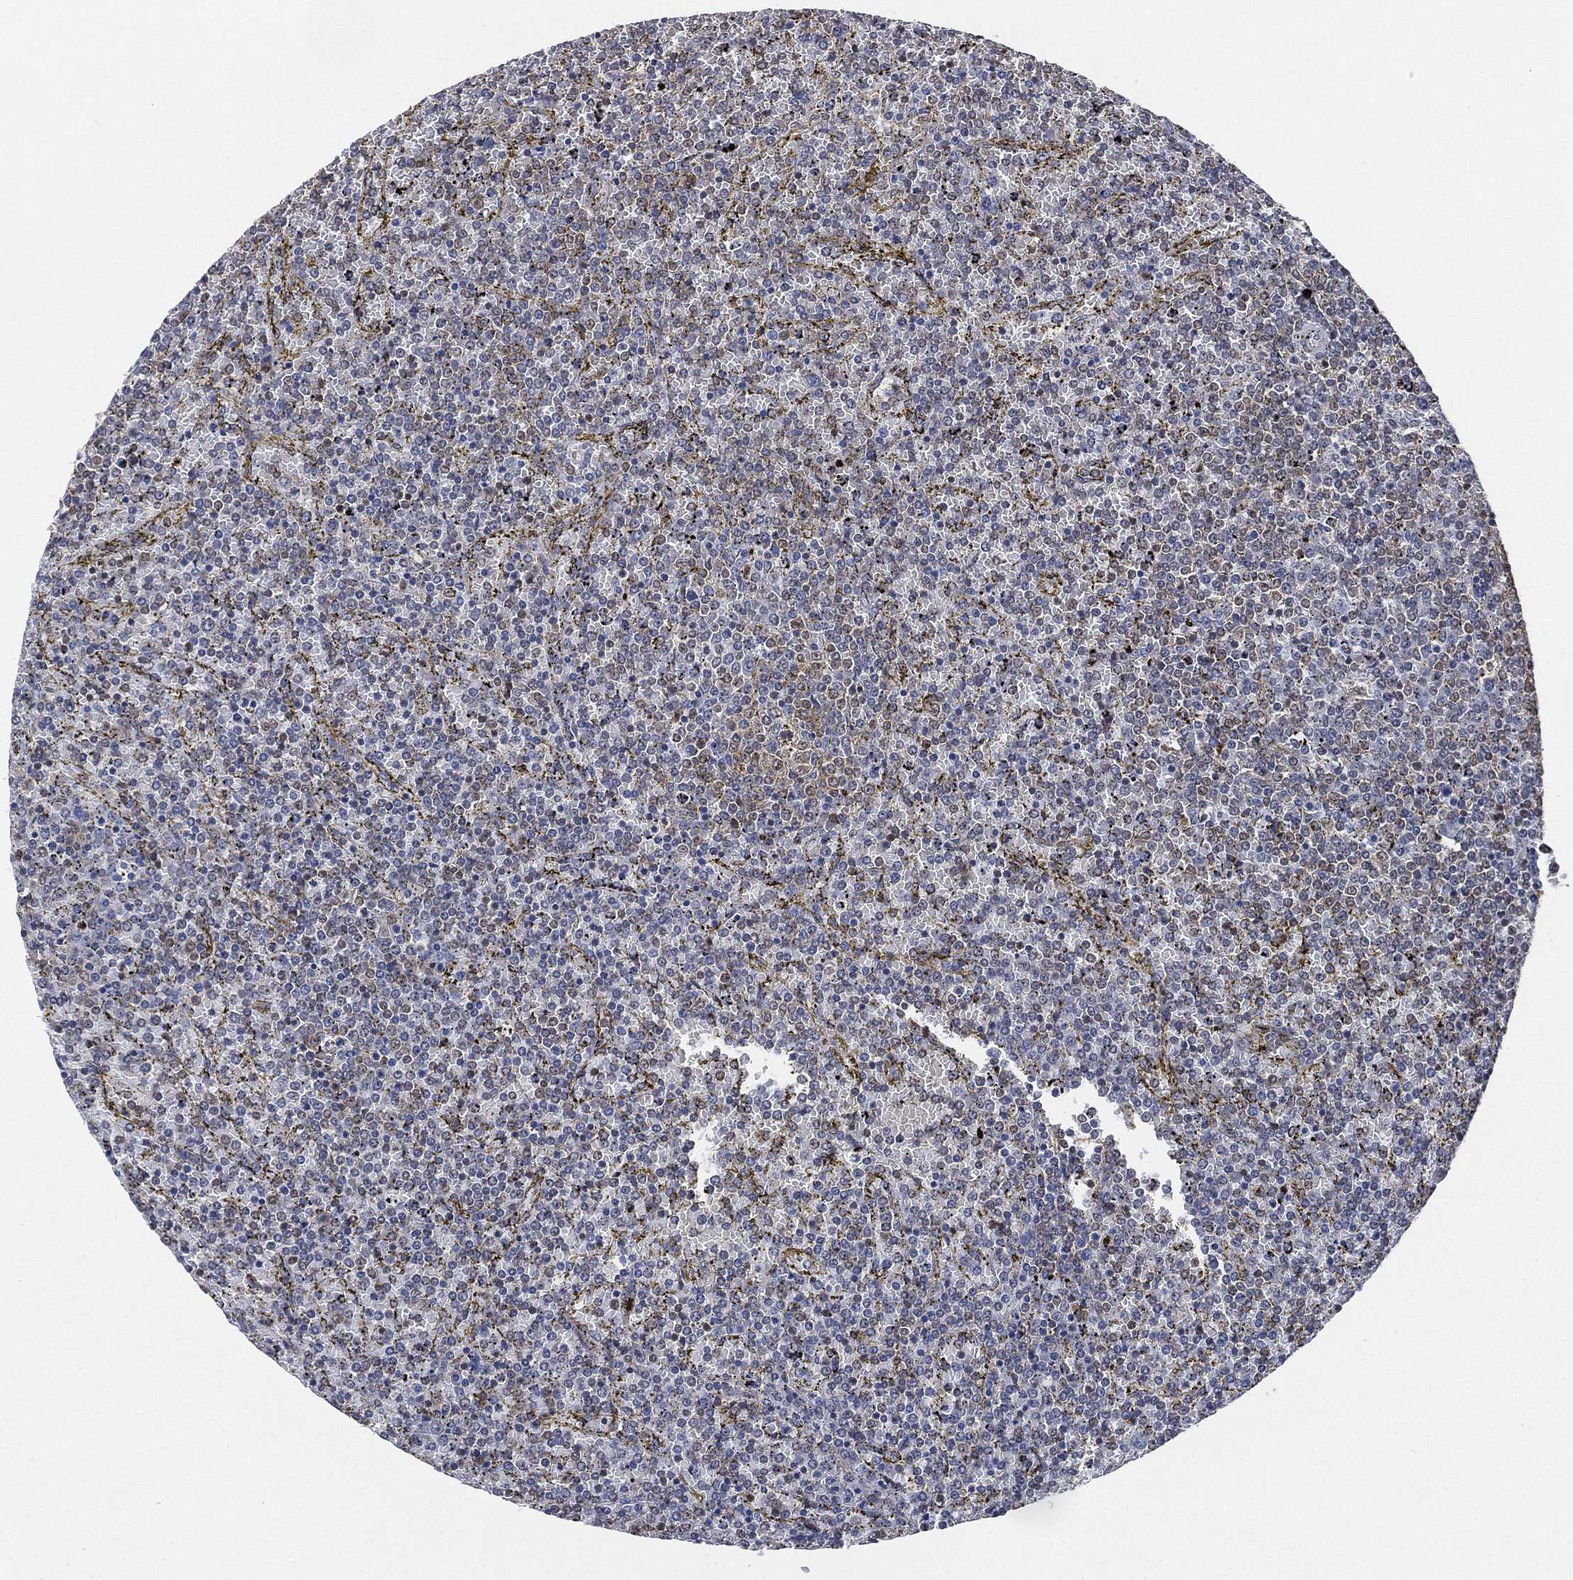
{"staining": {"intensity": "negative", "quantity": "none", "location": "none"}, "tissue": "lymphoma", "cell_type": "Tumor cells", "image_type": "cancer", "snomed": [{"axis": "morphology", "description": "Malignant lymphoma, non-Hodgkin's type, Low grade"}, {"axis": "topography", "description": "Spleen"}], "caption": "Human lymphoma stained for a protein using immunohistochemistry shows no staining in tumor cells.", "gene": "RSRC2", "patient": {"sex": "female", "age": 77}}